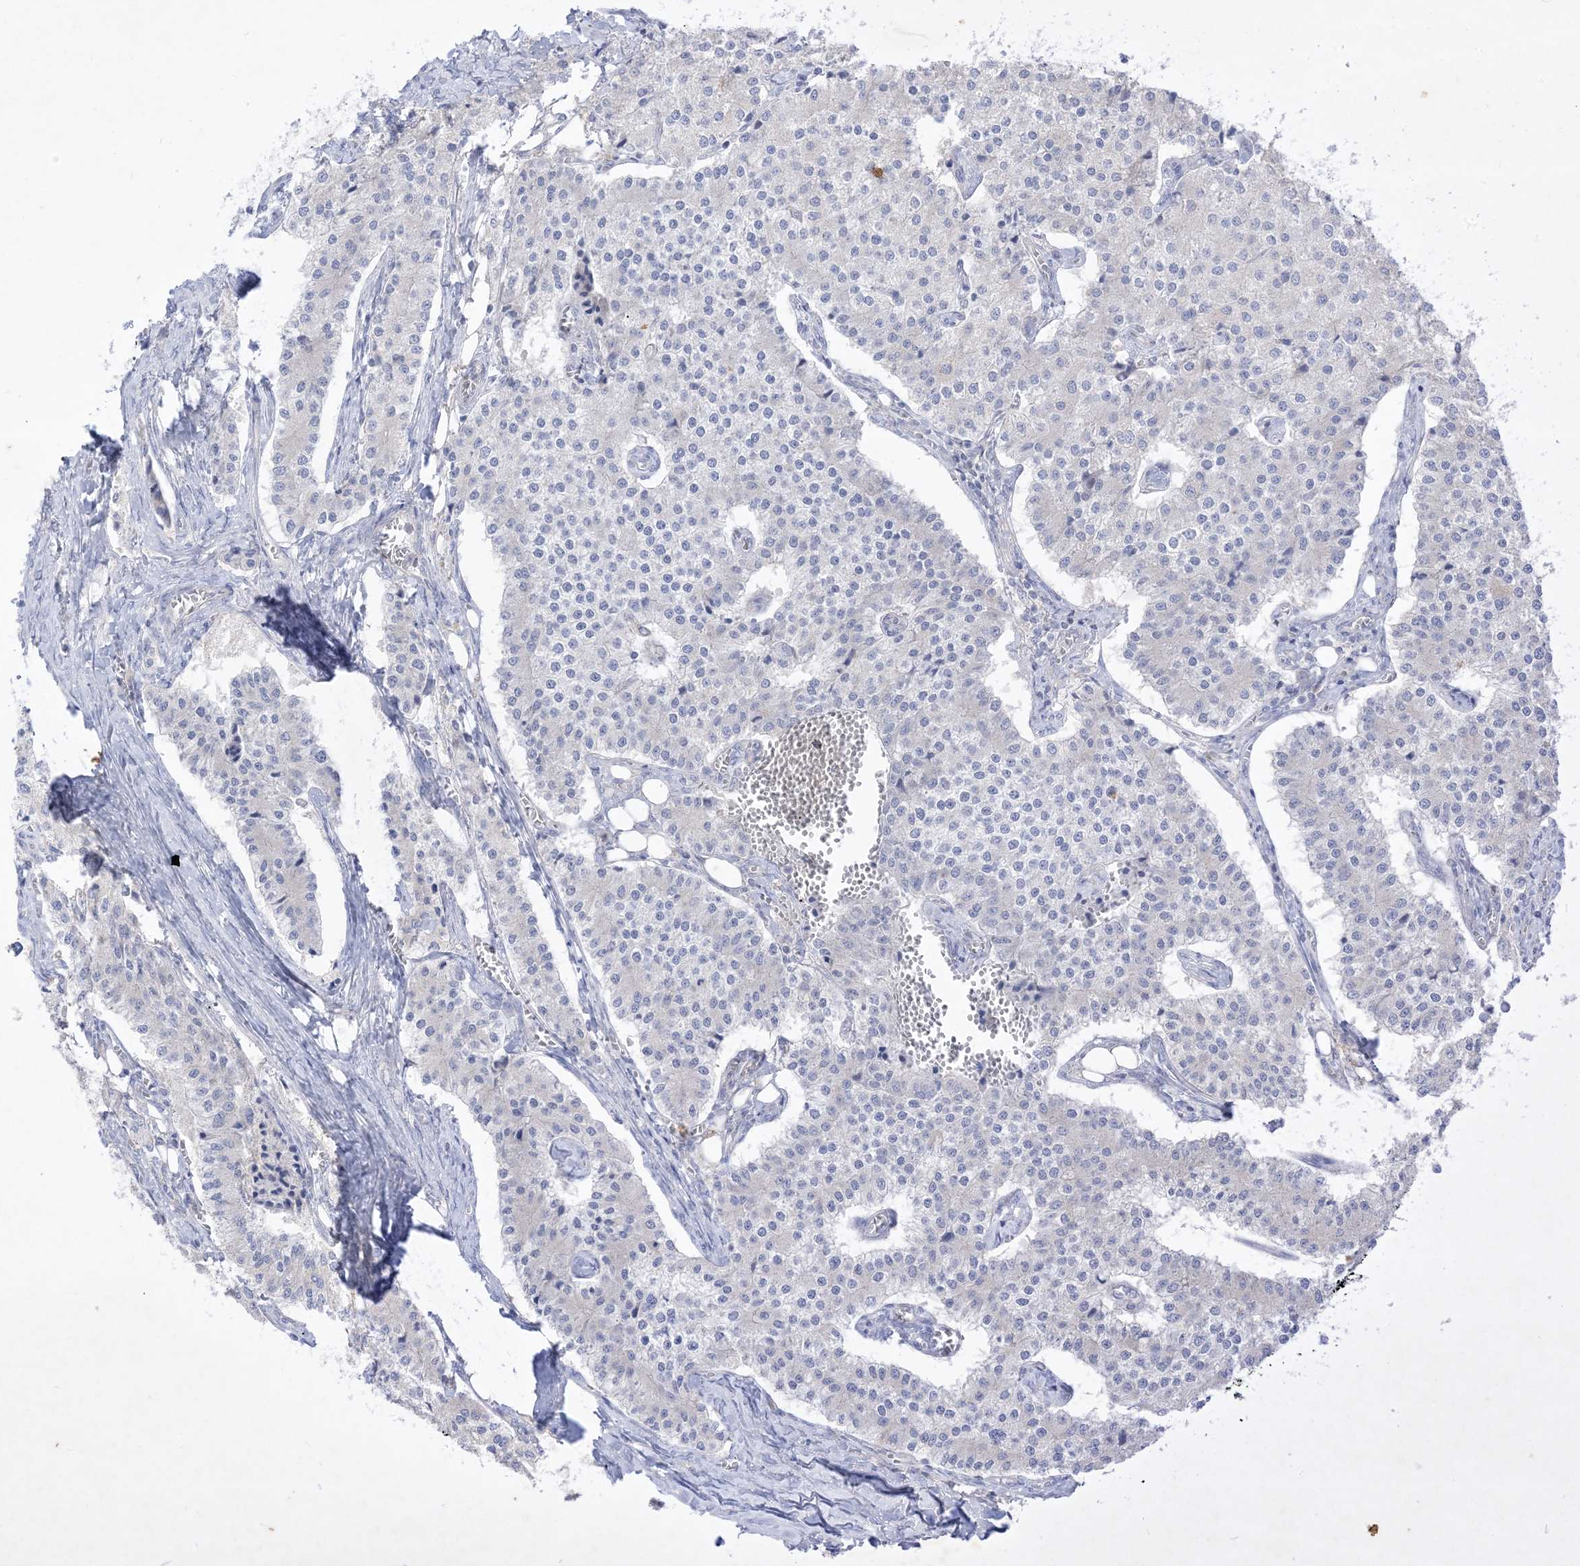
{"staining": {"intensity": "negative", "quantity": "none", "location": "none"}, "tissue": "carcinoid", "cell_type": "Tumor cells", "image_type": "cancer", "snomed": [{"axis": "morphology", "description": "Carcinoid, malignant, NOS"}, {"axis": "topography", "description": "Colon"}], "caption": "Carcinoid stained for a protein using immunohistochemistry (IHC) displays no expression tumor cells.", "gene": "PLEKHA3", "patient": {"sex": "female", "age": 52}}